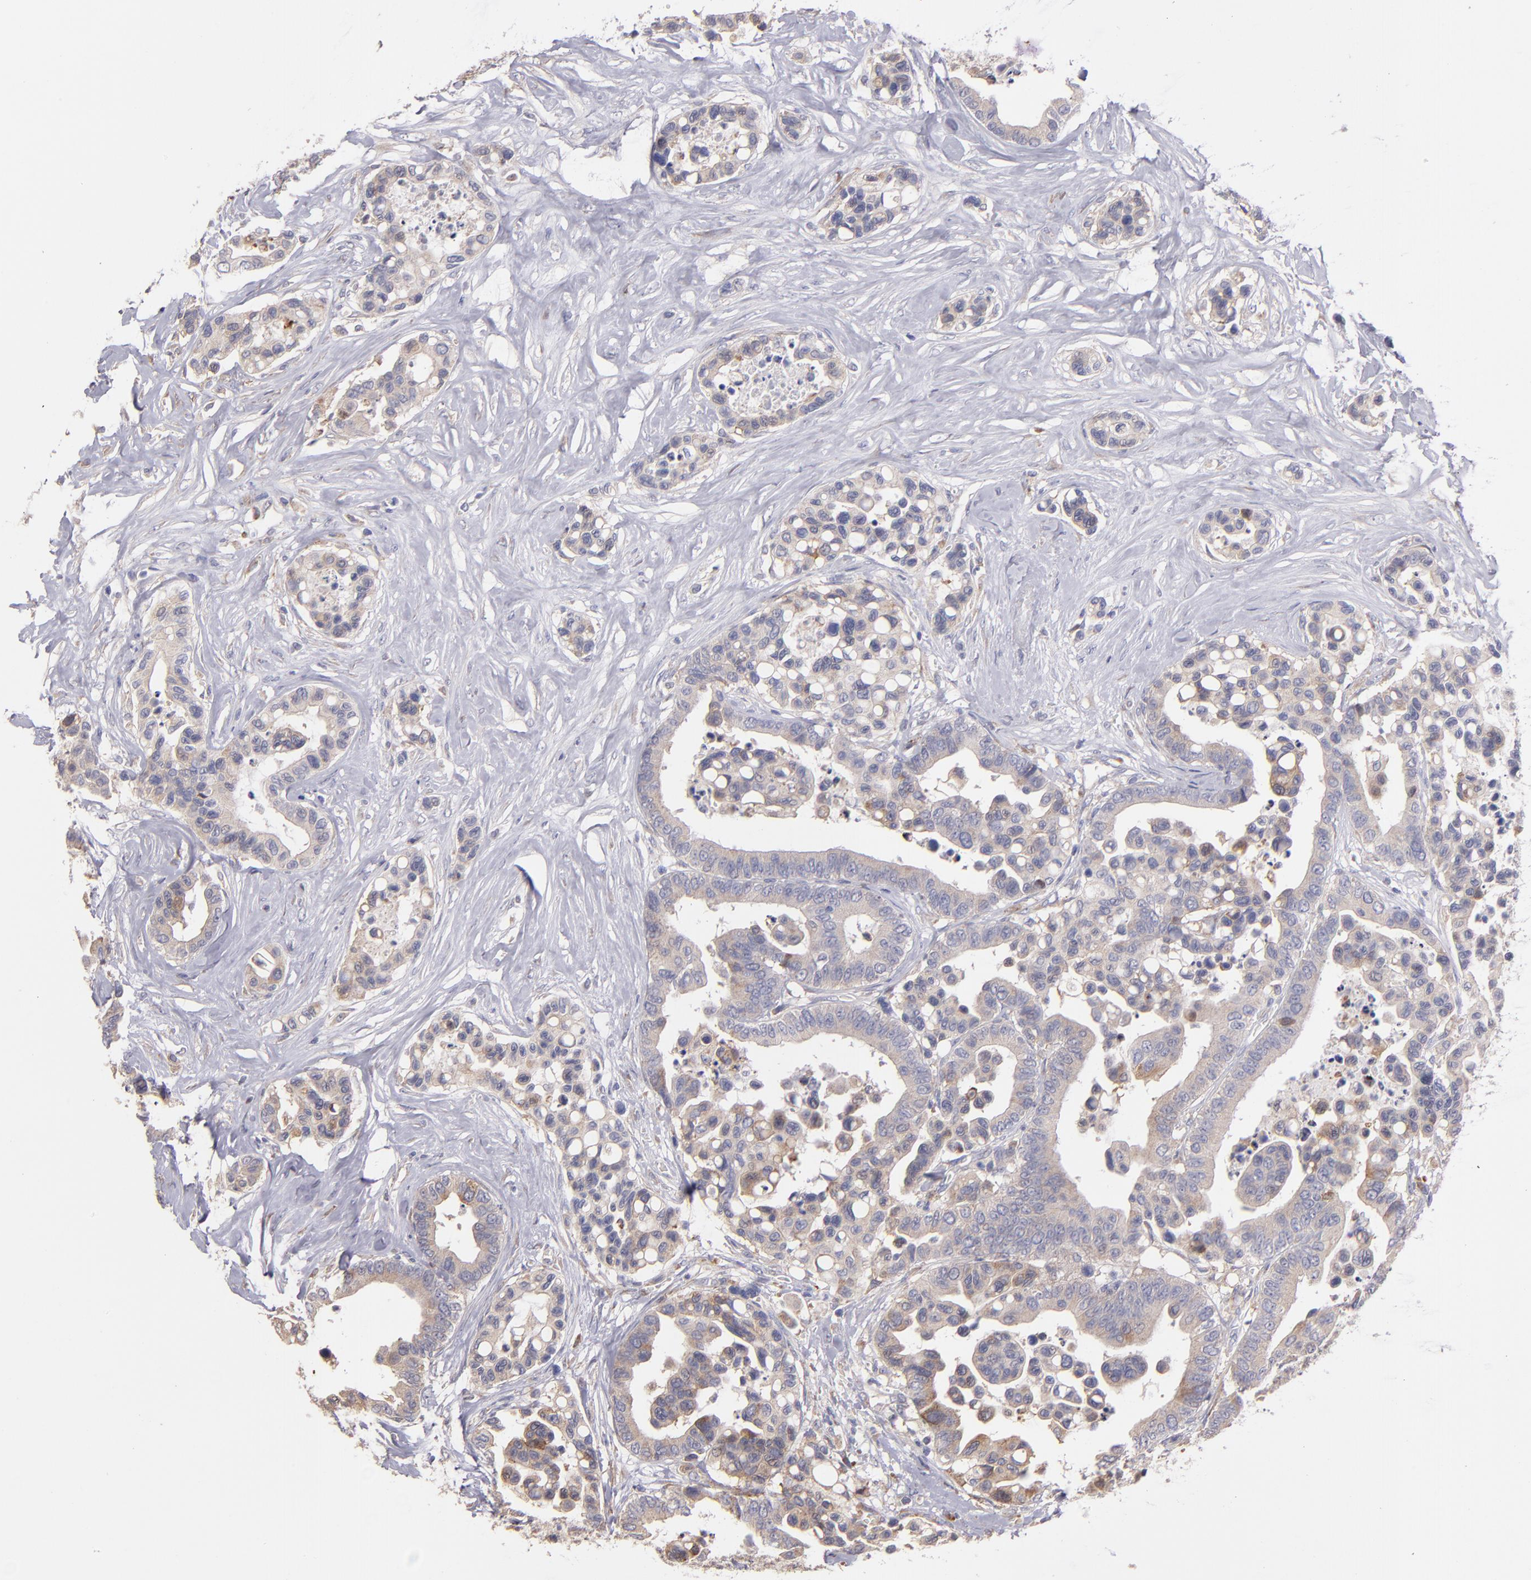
{"staining": {"intensity": "weak", "quantity": ">75%", "location": "cytoplasmic/membranous"}, "tissue": "colorectal cancer", "cell_type": "Tumor cells", "image_type": "cancer", "snomed": [{"axis": "morphology", "description": "Adenocarcinoma, NOS"}, {"axis": "topography", "description": "Colon"}], "caption": "Immunohistochemistry (IHC) (DAB (3,3'-diaminobenzidine)) staining of adenocarcinoma (colorectal) reveals weak cytoplasmic/membranous protein positivity in approximately >75% of tumor cells.", "gene": "IFIH1", "patient": {"sex": "male", "age": 82}}